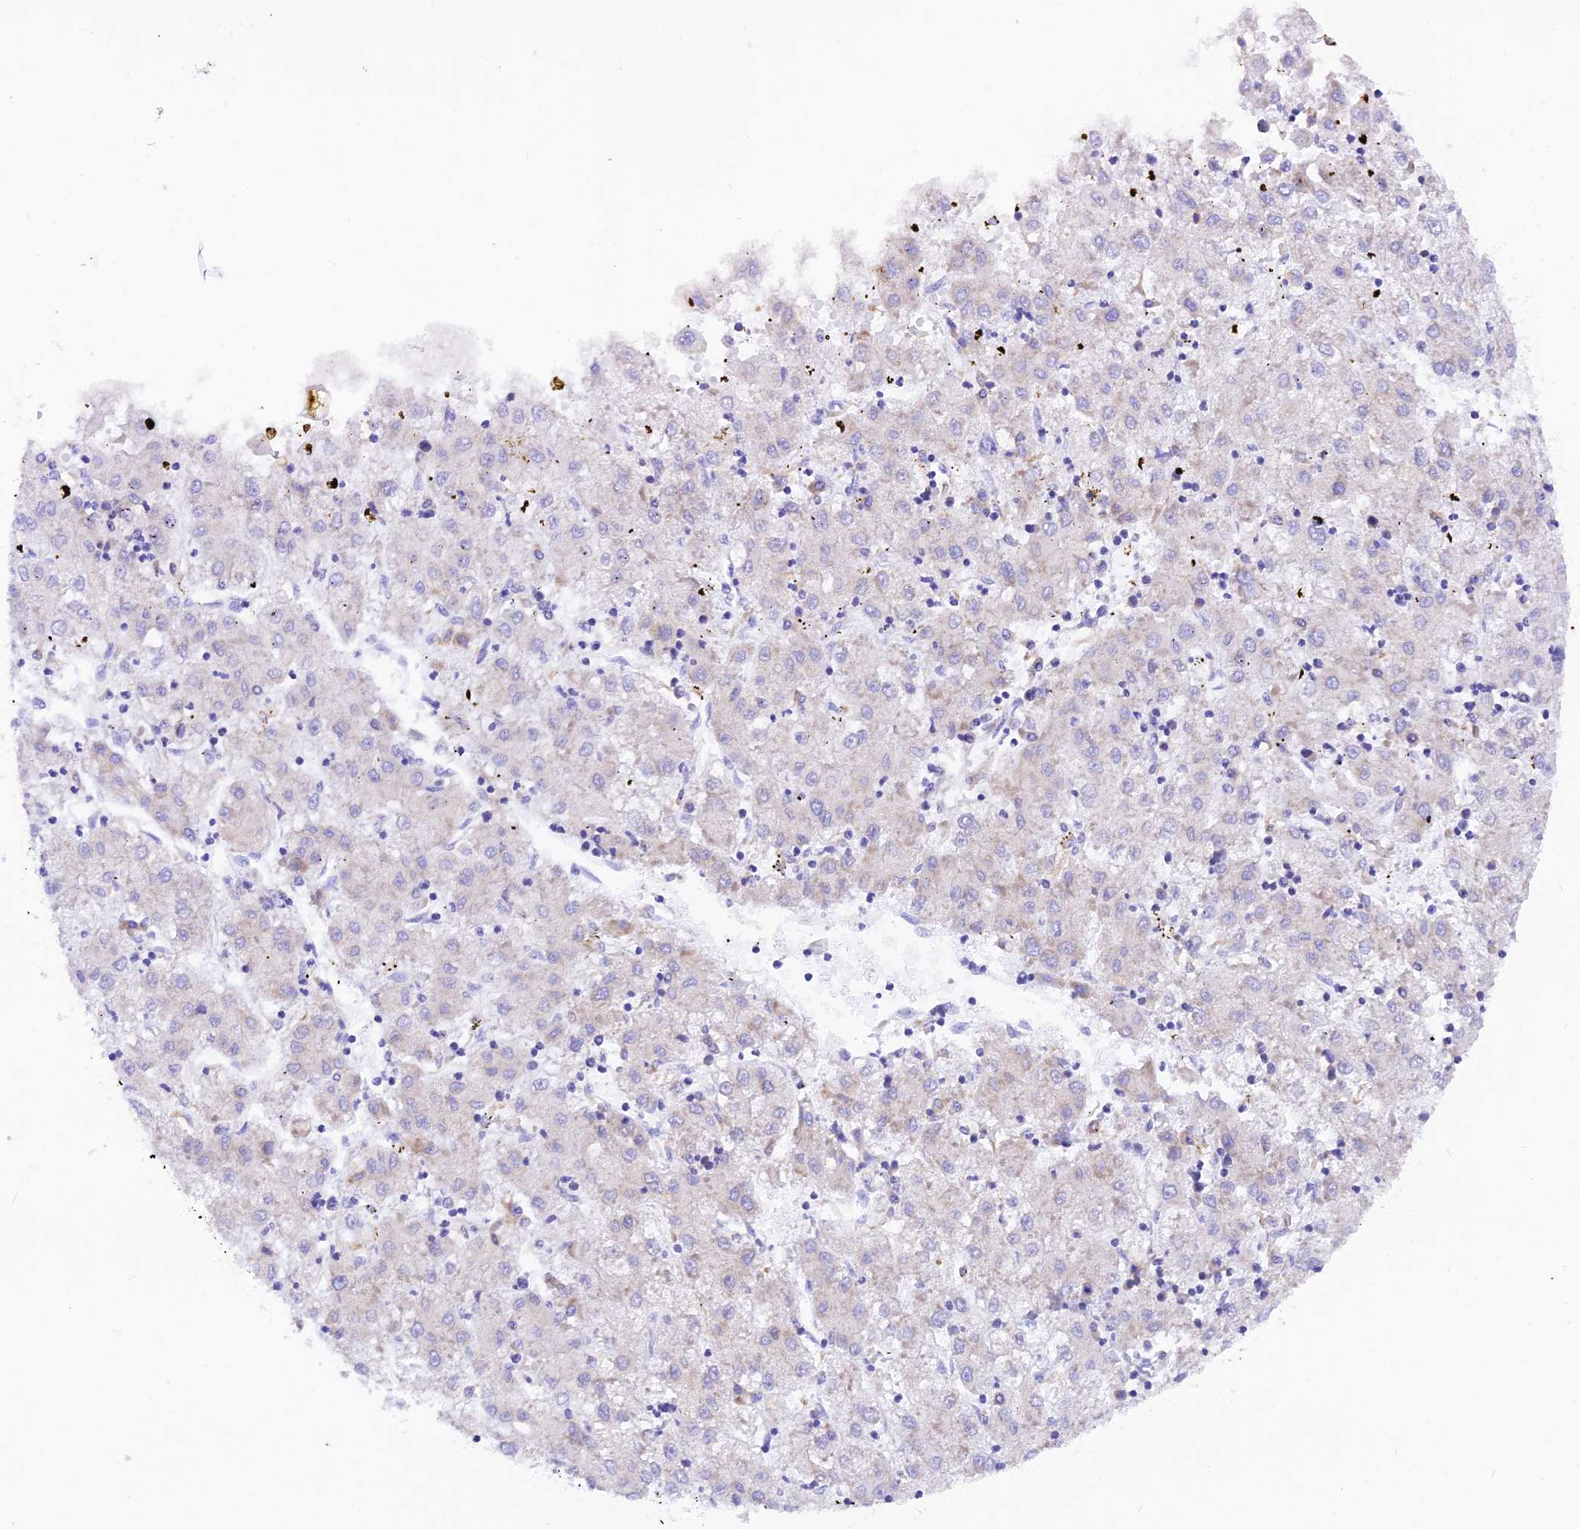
{"staining": {"intensity": "weak", "quantity": "<25%", "location": "cytoplasmic/membranous"}, "tissue": "liver cancer", "cell_type": "Tumor cells", "image_type": "cancer", "snomed": [{"axis": "morphology", "description": "Carcinoma, Hepatocellular, NOS"}, {"axis": "topography", "description": "Liver"}], "caption": "Immunohistochemistry photomicrograph of human liver cancer (hepatocellular carcinoma) stained for a protein (brown), which demonstrates no staining in tumor cells.", "gene": "RPL5", "patient": {"sex": "male", "age": 72}}